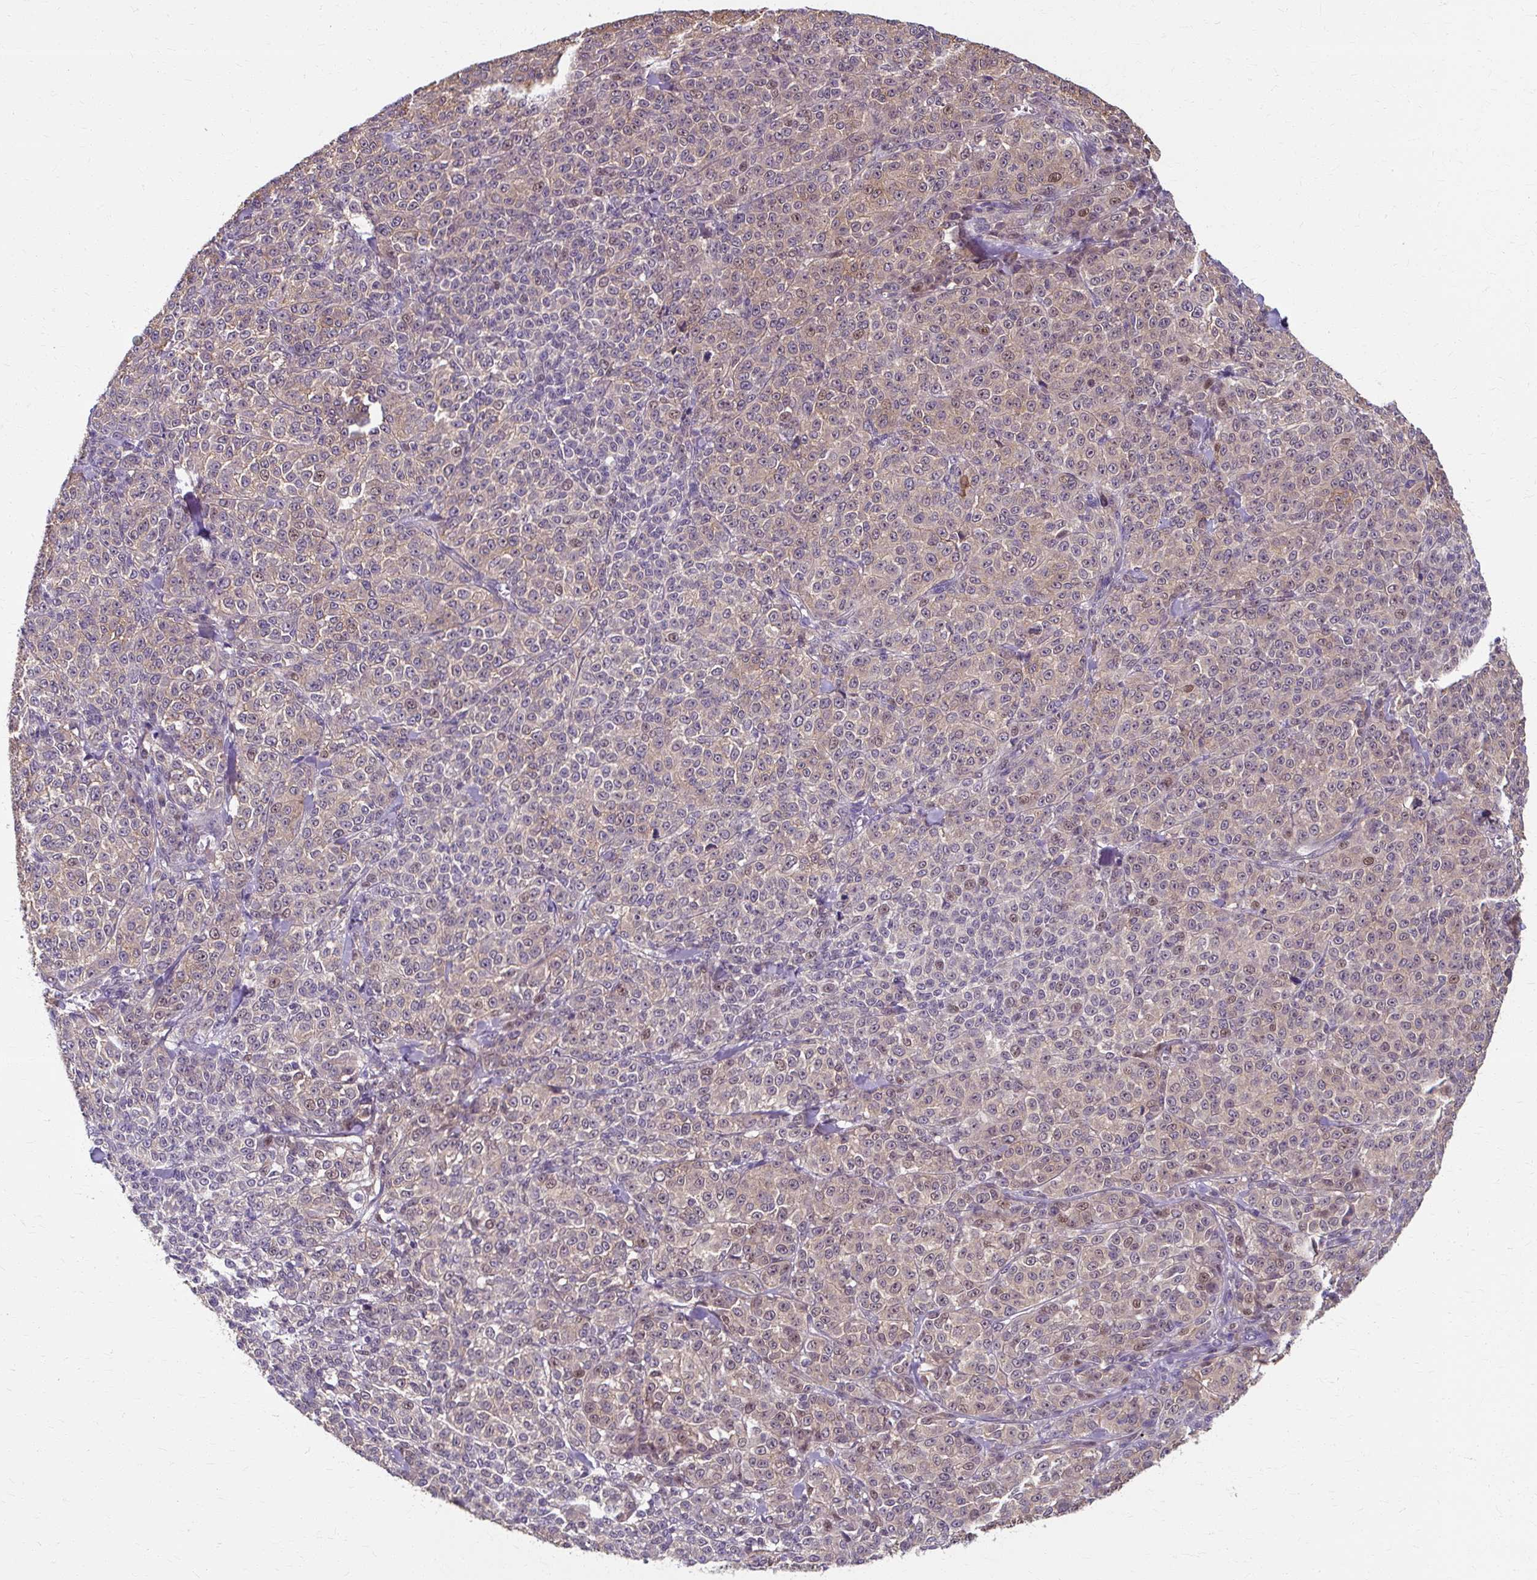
{"staining": {"intensity": "weak", "quantity": "25%-75%", "location": "cytoplasmic/membranous,nuclear"}, "tissue": "melanoma", "cell_type": "Tumor cells", "image_type": "cancer", "snomed": [{"axis": "morphology", "description": "Normal tissue, NOS"}, {"axis": "morphology", "description": "Malignant melanoma, NOS"}, {"axis": "topography", "description": "Skin"}], "caption": "A histopathology image of human malignant melanoma stained for a protein displays weak cytoplasmic/membranous and nuclear brown staining in tumor cells. (Brightfield microscopy of DAB IHC at high magnification).", "gene": "ZNF555", "patient": {"sex": "female", "age": 34}}